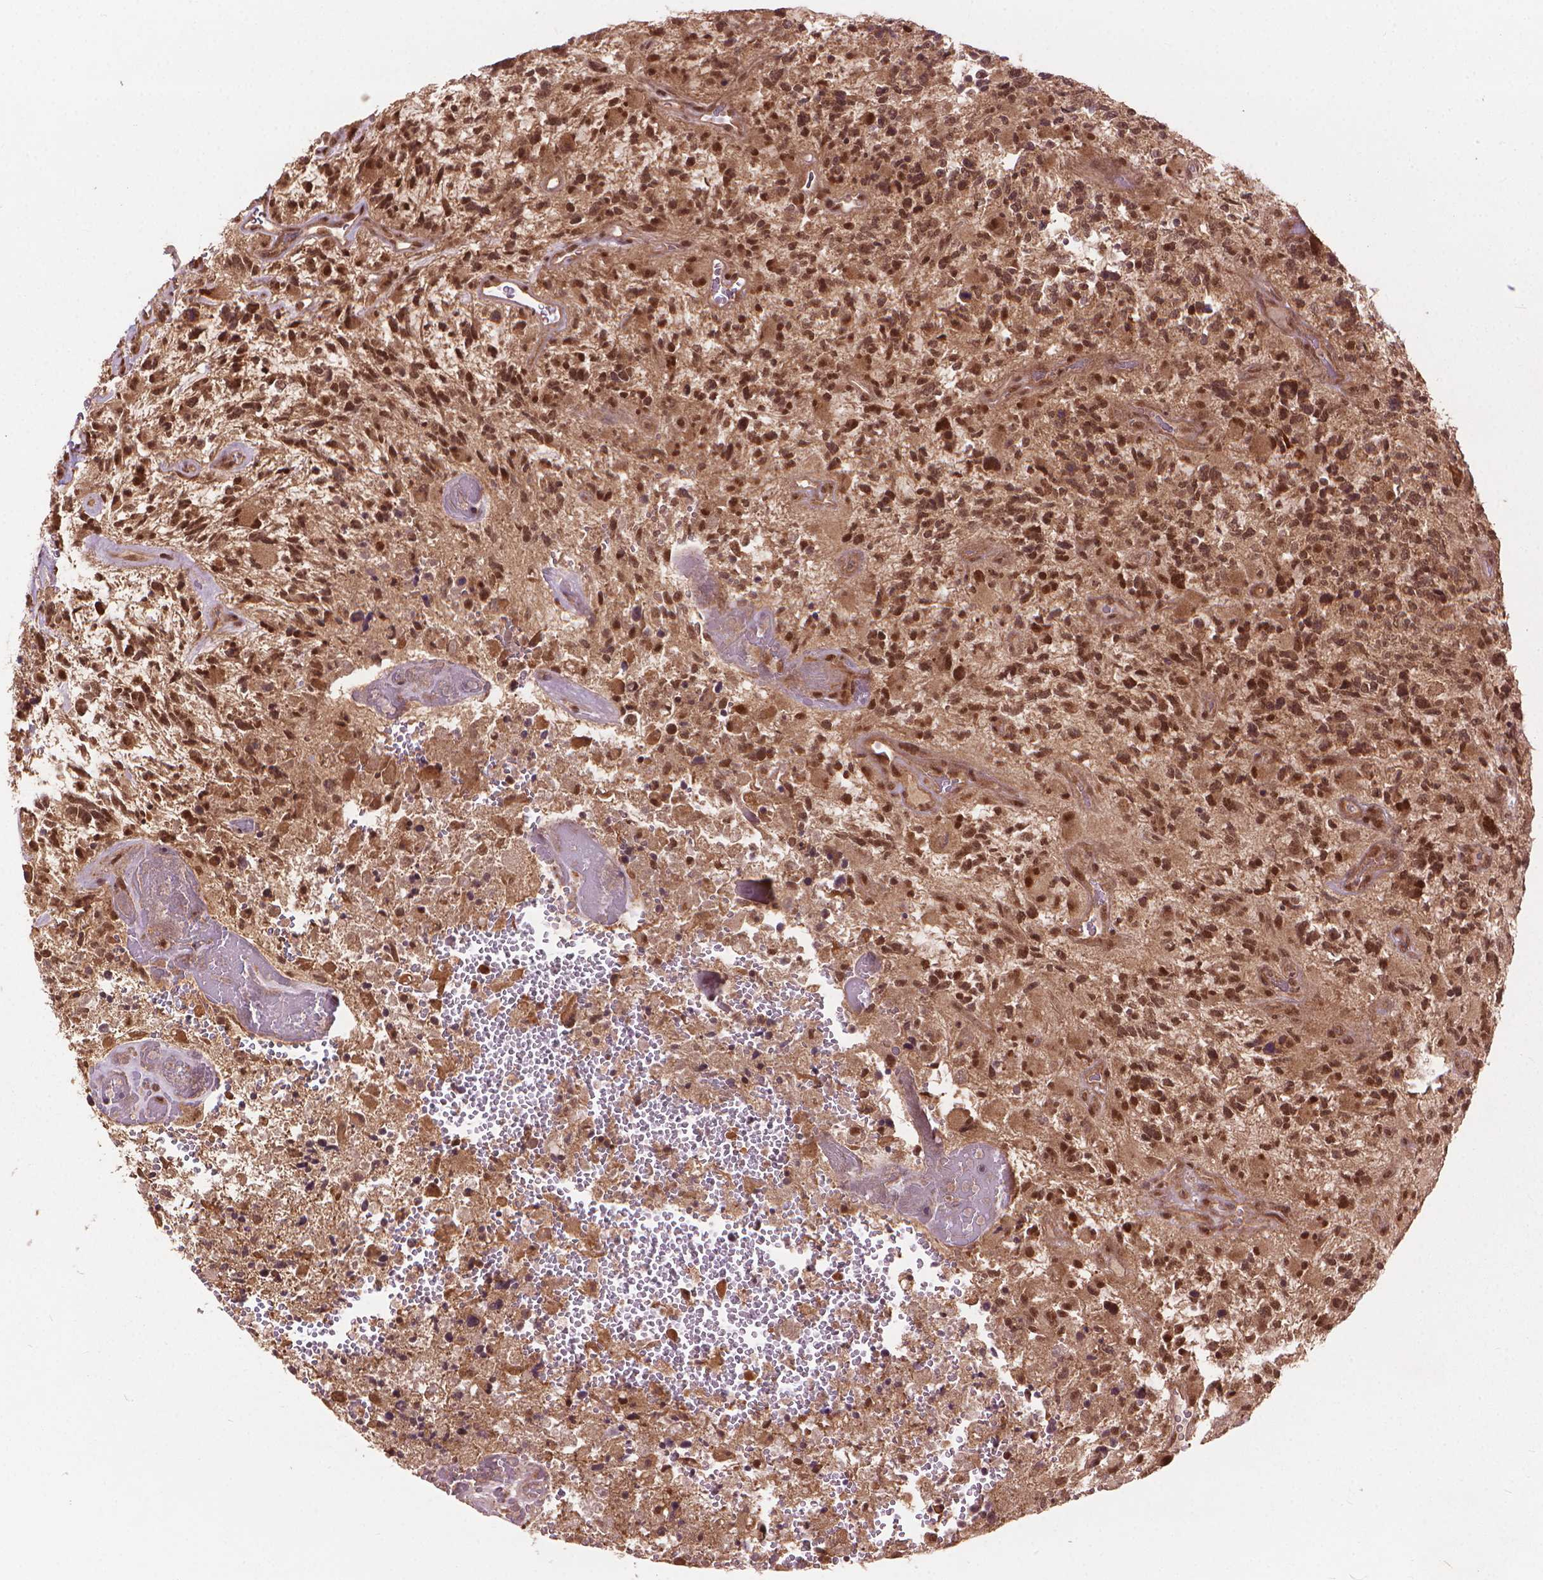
{"staining": {"intensity": "strong", "quantity": ">75%", "location": "nuclear"}, "tissue": "glioma", "cell_type": "Tumor cells", "image_type": "cancer", "snomed": [{"axis": "morphology", "description": "Glioma, malignant, High grade"}, {"axis": "topography", "description": "Brain"}], "caption": "Immunohistochemical staining of human malignant glioma (high-grade) demonstrates strong nuclear protein expression in approximately >75% of tumor cells.", "gene": "SSU72", "patient": {"sex": "female", "age": 71}}